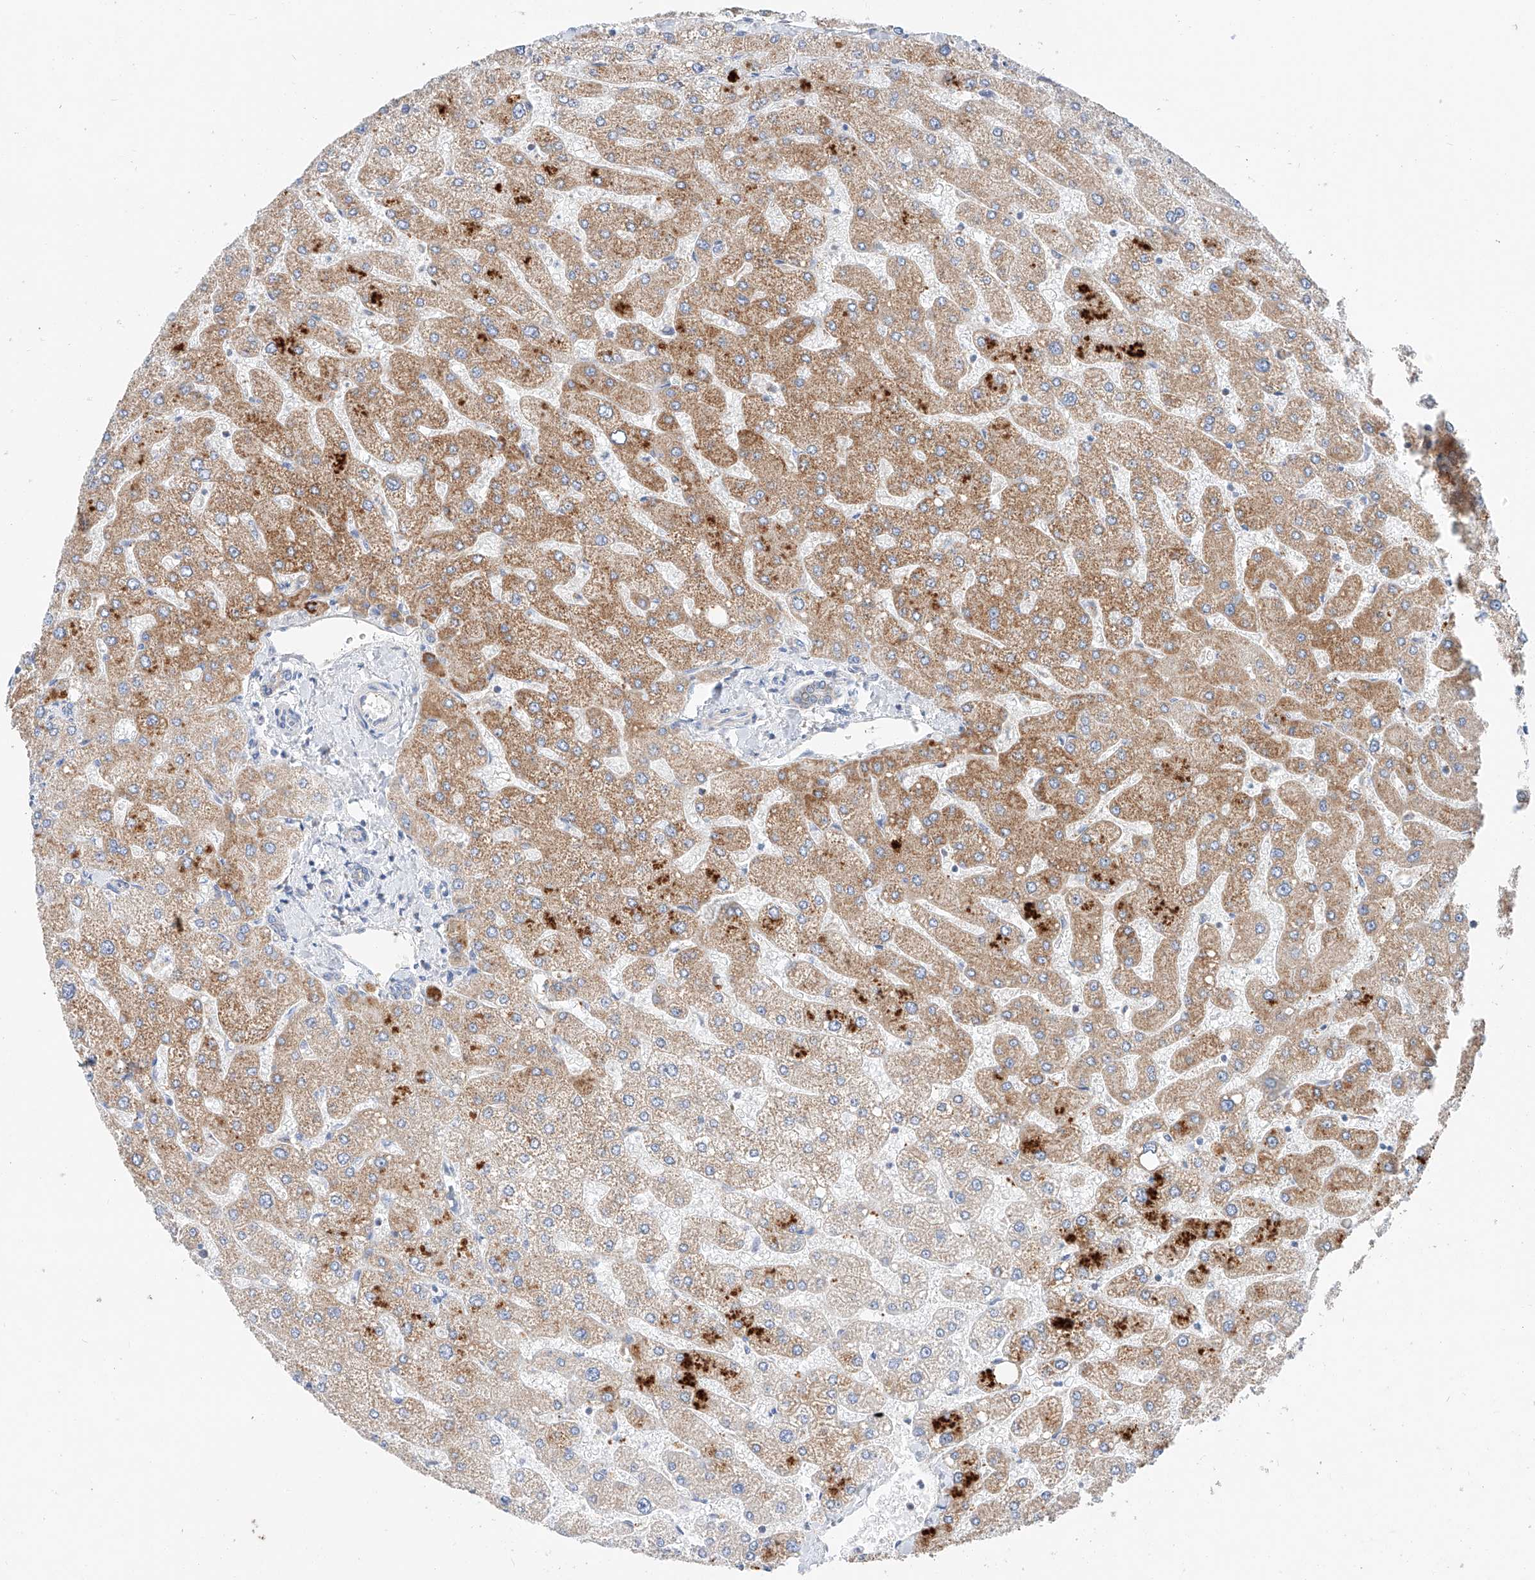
{"staining": {"intensity": "negative", "quantity": "none", "location": "none"}, "tissue": "liver", "cell_type": "Cholangiocytes", "image_type": "normal", "snomed": [{"axis": "morphology", "description": "Normal tissue, NOS"}, {"axis": "topography", "description": "Liver"}], "caption": "Immunohistochemistry (IHC) of normal liver exhibits no expression in cholangiocytes.", "gene": "RUSC1", "patient": {"sex": "male", "age": 55}}